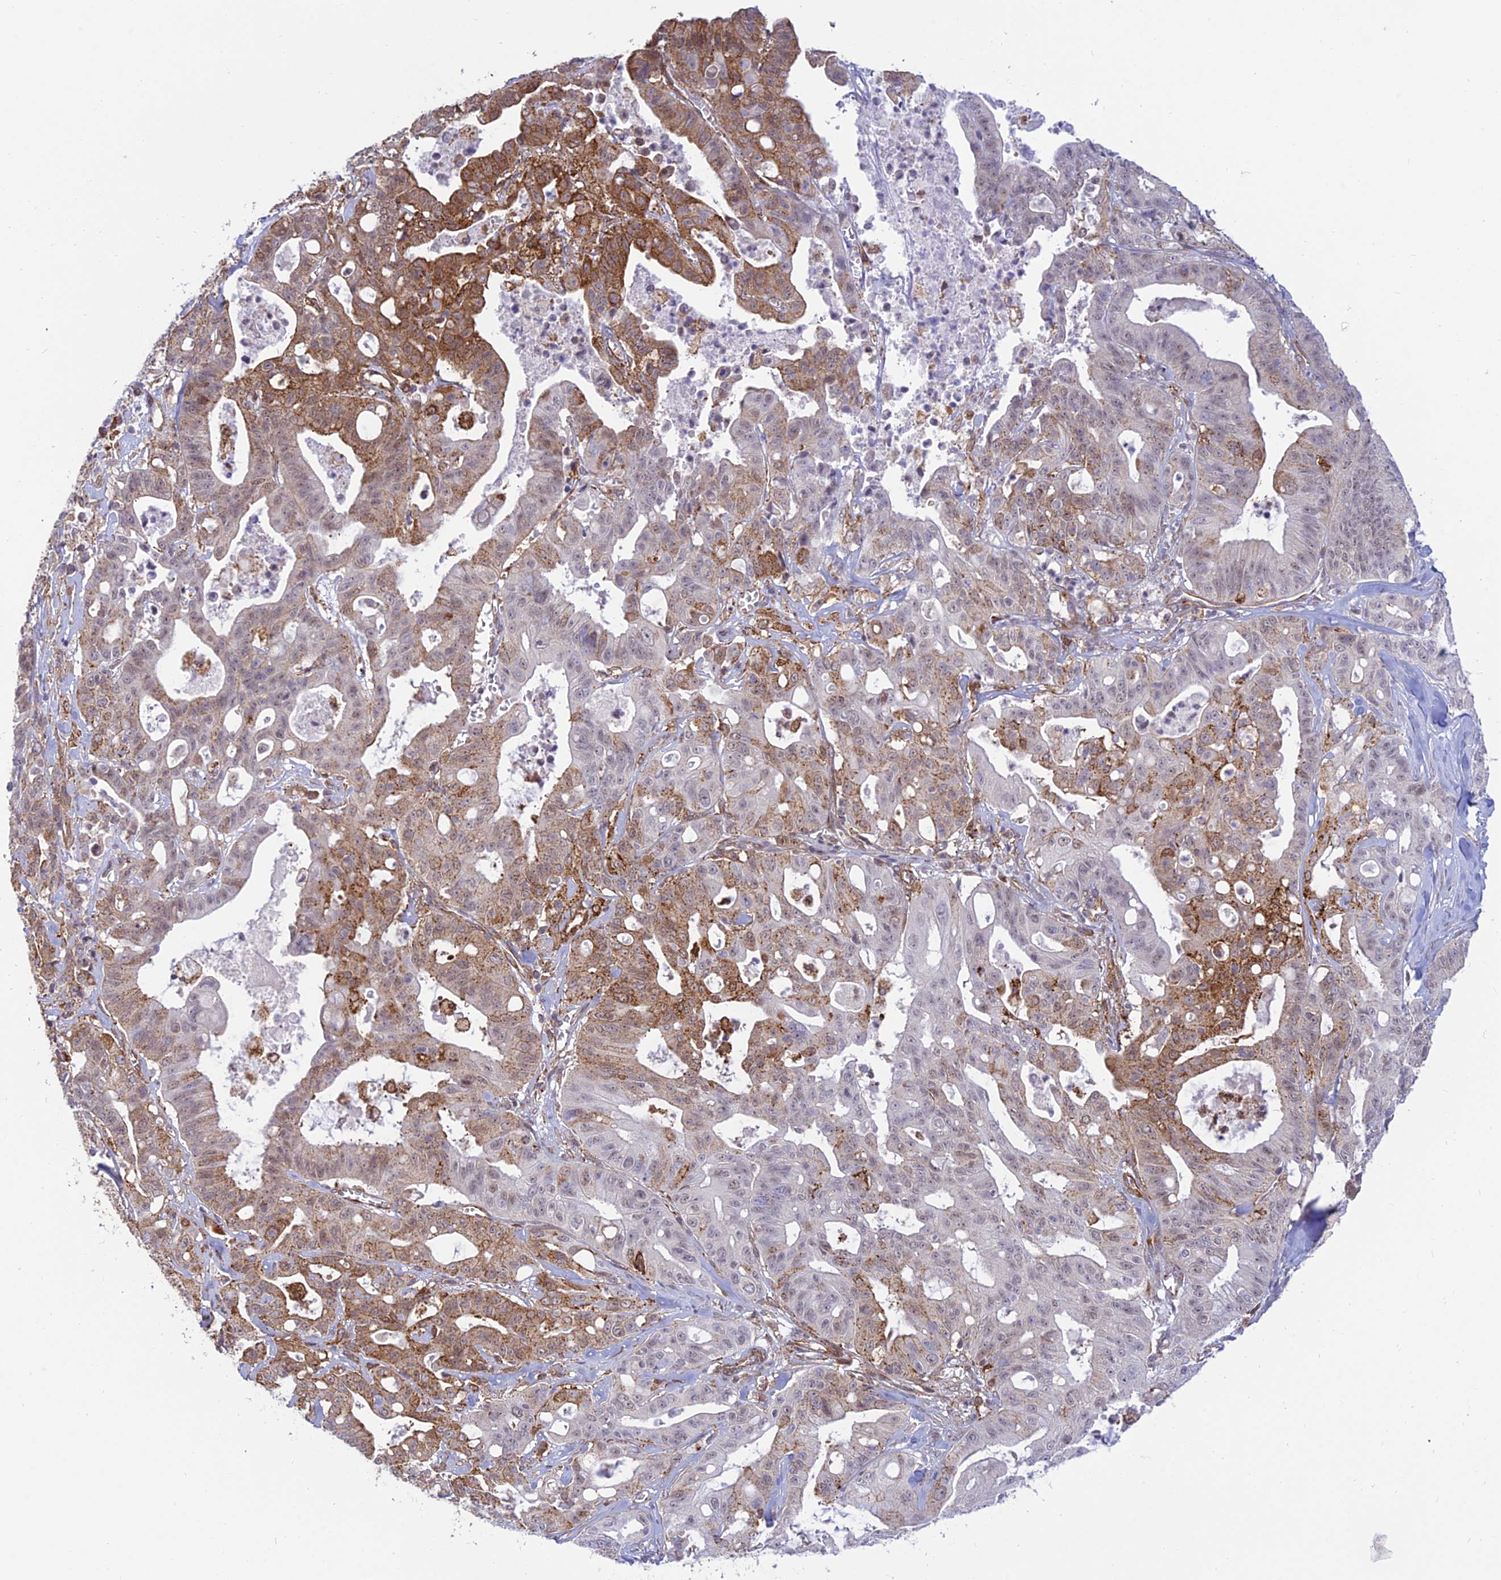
{"staining": {"intensity": "moderate", "quantity": "25%-75%", "location": "cytoplasmic/membranous"}, "tissue": "ovarian cancer", "cell_type": "Tumor cells", "image_type": "cancer", "snomed": [{"axis": "morphology", "description": "Cystadenocarcinoma, mucinous, NOS"}, {"axis": "topography", "description": "Ovary"}], "caption": "A medium amount of moderate cytoplasmic/membranous staining is identified in about 25%-75% of tumor cells in ovarian cancer tissue.", "gene": "SAPCD2", "patient": {"sex": "female", "age": 70}}